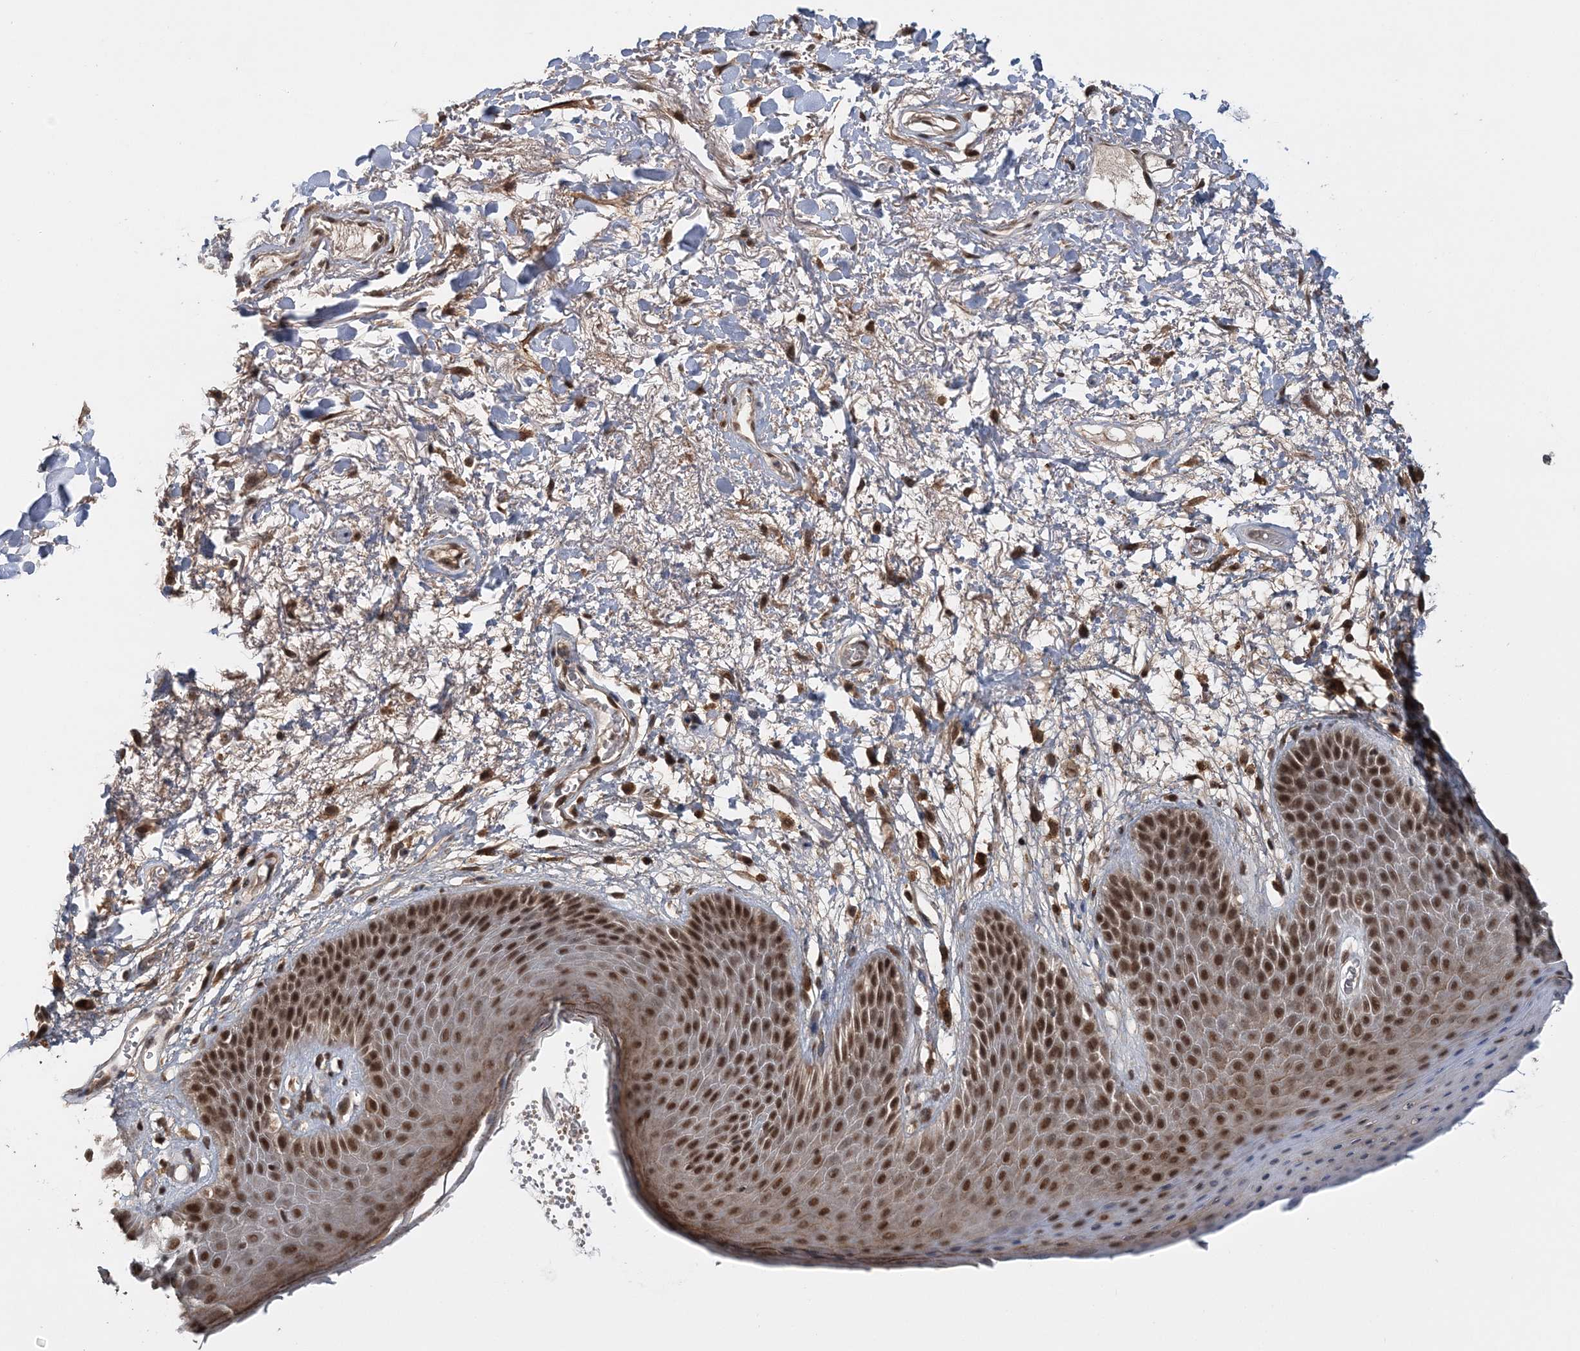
{"staining": {"intensity": "moderate", "quantity": ">75%", "location": "nuclear"}, "tissue": "skin", "cell_type": "Epidermal cells", "image_type": "normal", "snomed": [{"axis": "morphology", "description": "Normal tissue, NOS"}, {"axis": "topography", "description": "Anal"}], "caption": "Skin stained with a brown dye reveals moderate nuclear positive expression in about >75% of epidermal cells.", "gene": "TSHZ2", "patient": {"sex": "male", "age": 74}}